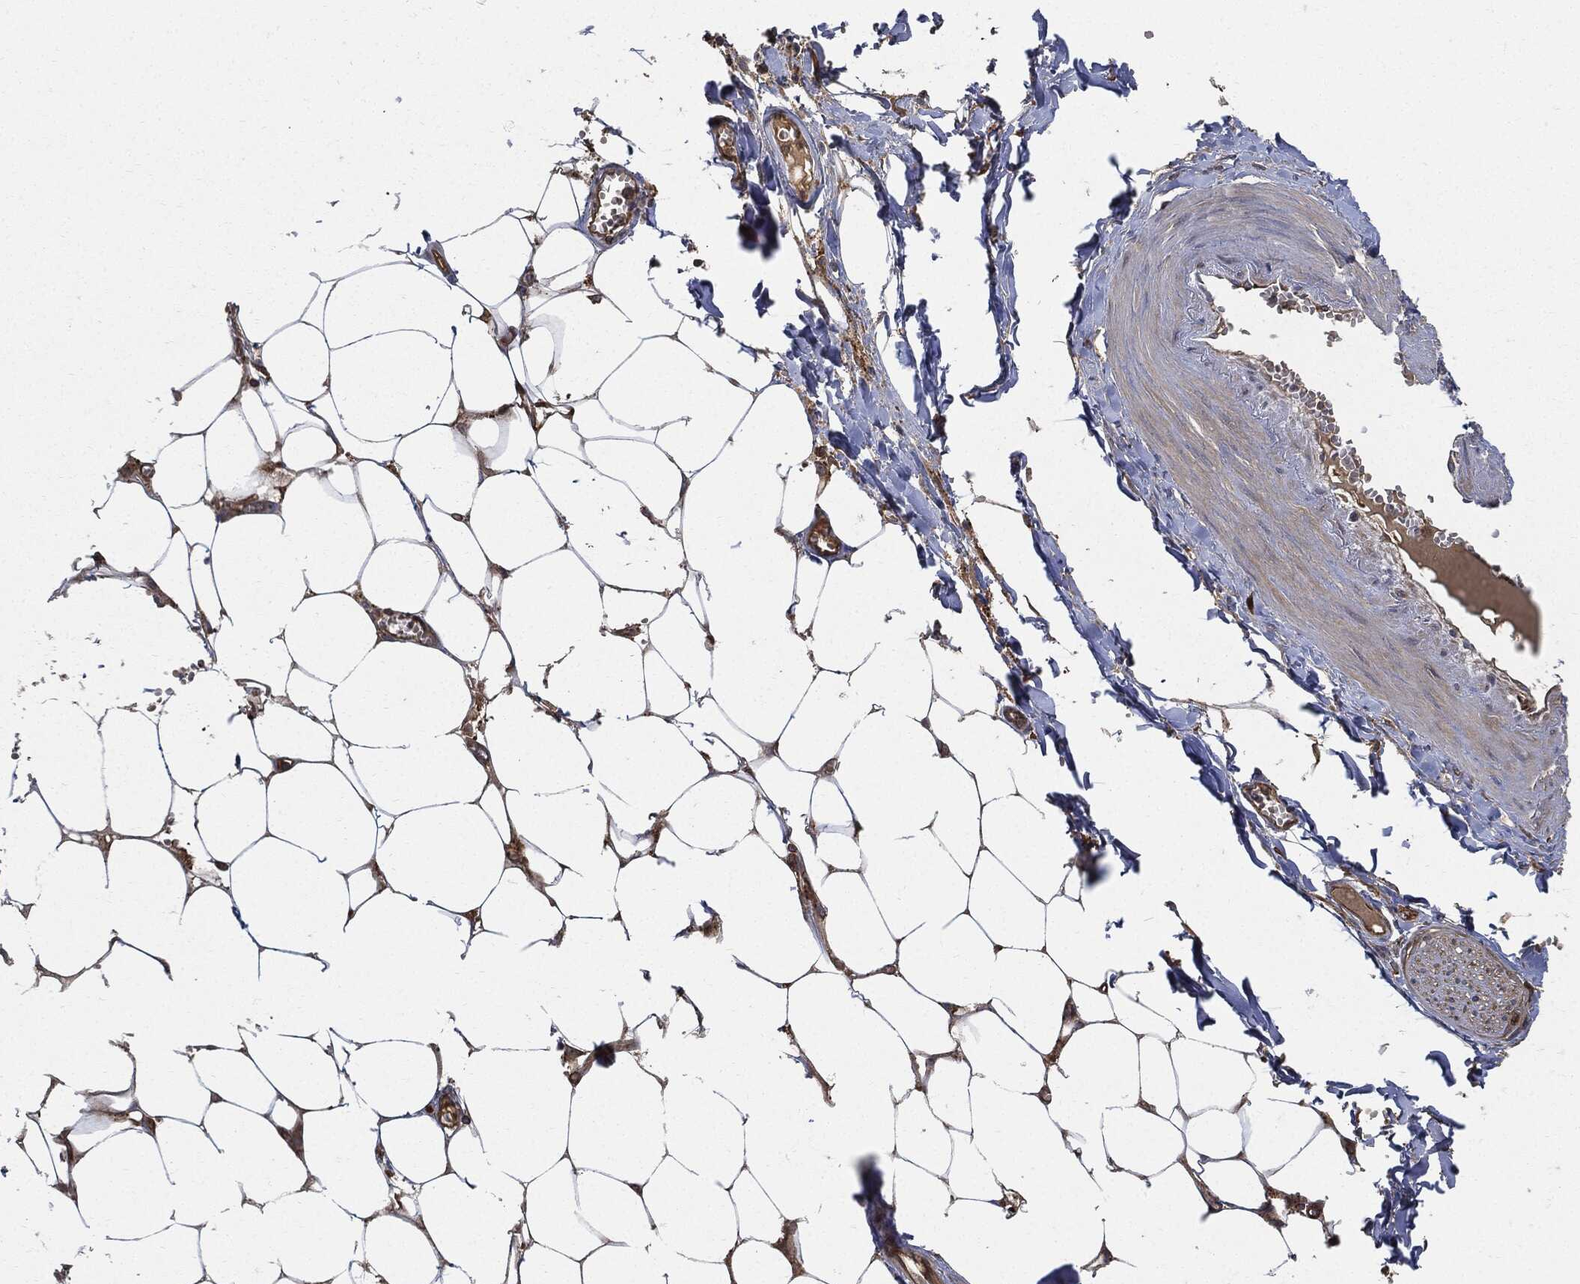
{"staining": {"intensity": "negative", "quantity": "none", "location": "none"}, "tissue": "adipose tissue", "cell_type": "Adipocytes", "image_type": "normal", "snomed": [{"axis": "morphology", "description": "Normal tissue, NOS"}, {"axis": "morphology", "description": "Squamous cell carcinoma, NOS"}, {"axis": "topography", "description": "Cartilage tissue"}, {"axis": "topography", "description": "Lung"}], "caption": "The histopathology image demonstrates no staining of adipocytes in normal adipose tissue.", "gene": "XPNPEP1", "patient": {"sex": "male", "age": 66}}